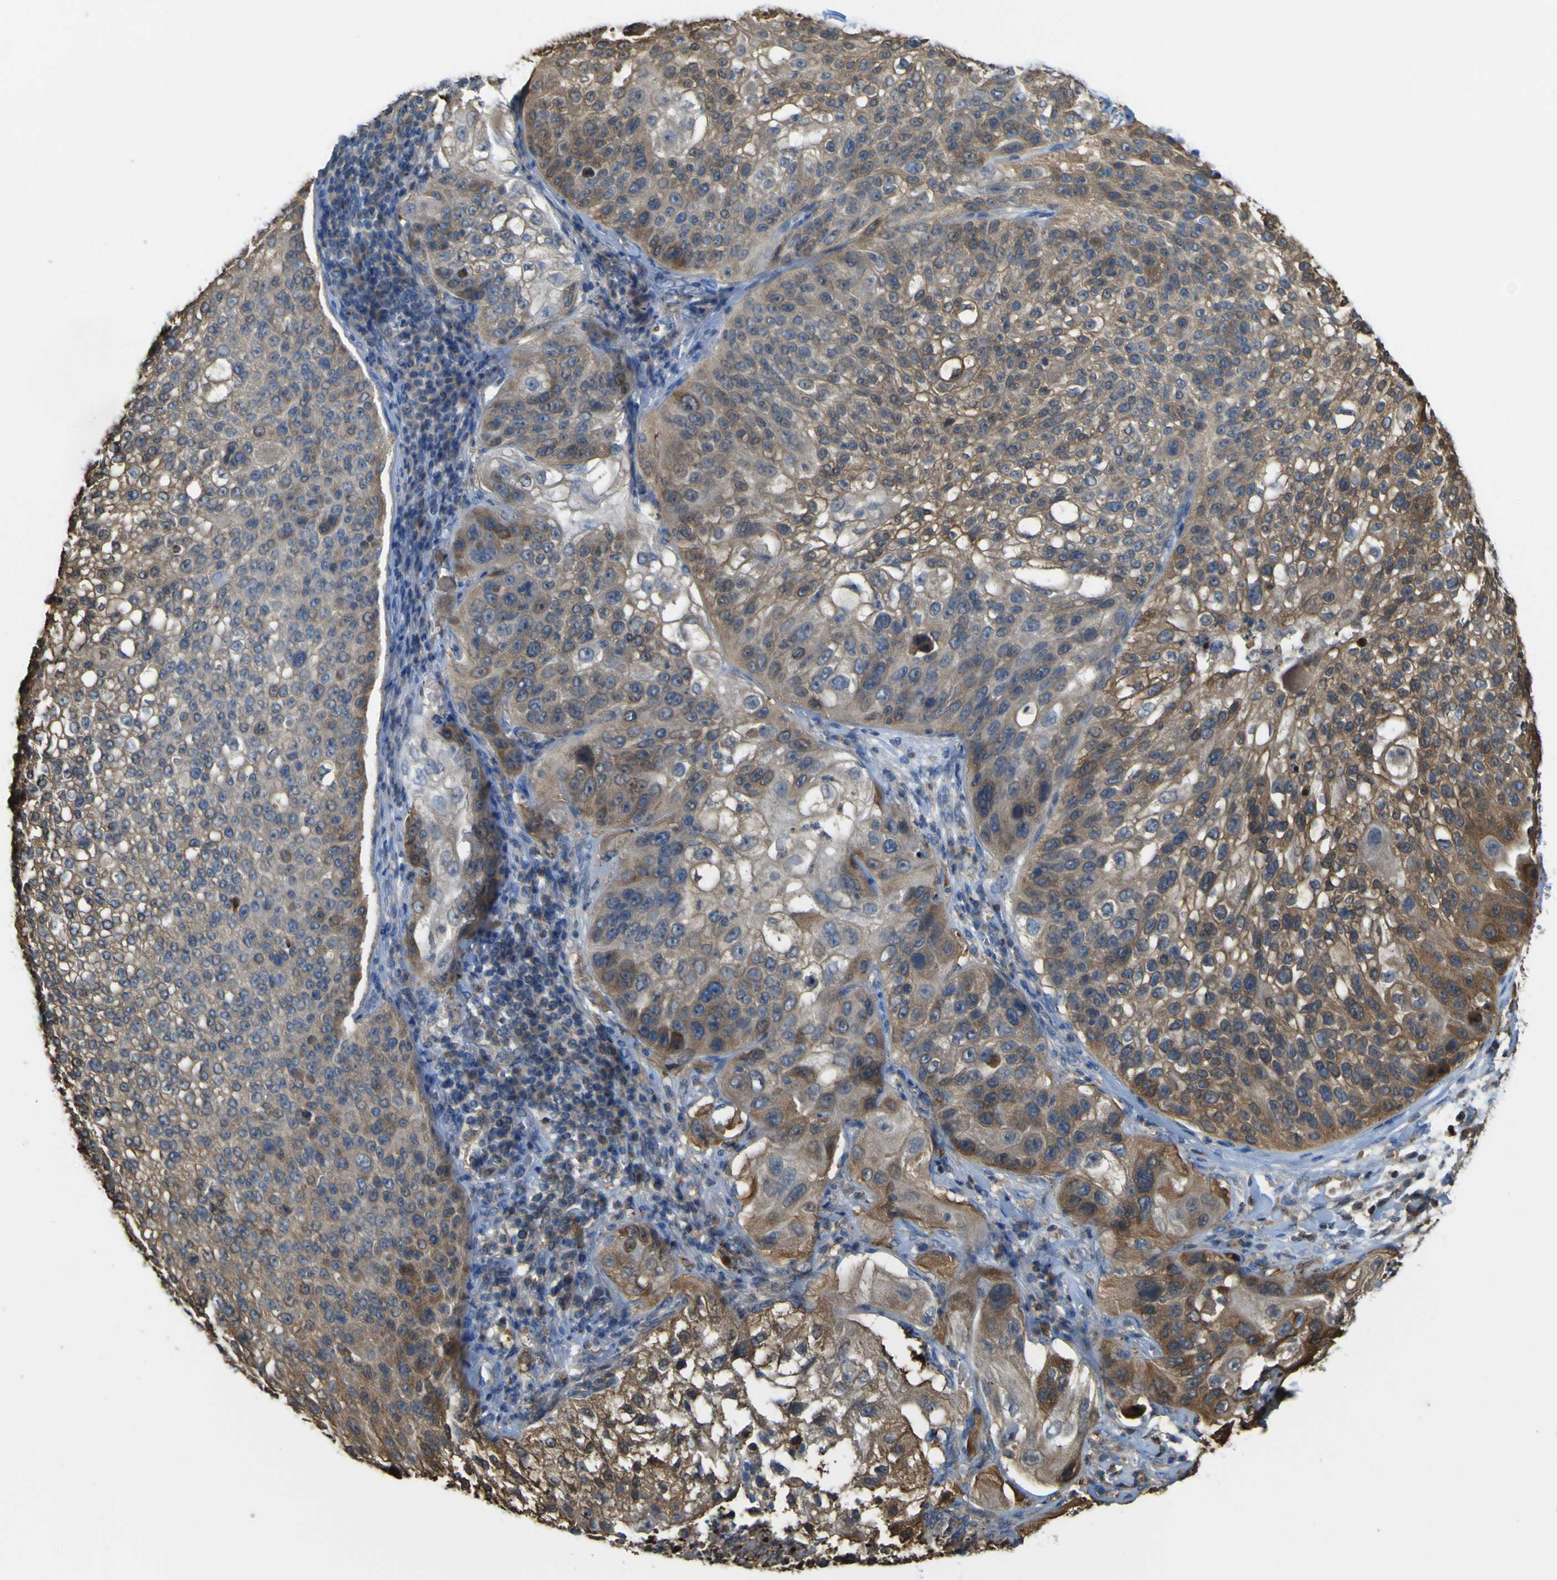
{"staining": {"intensity": "moderate", "quantity": ">75%", "location": "cytoplasmic/membranous"}, "tissue": "lung cancer", "cell_type": "Tumor cells", "image_type": "cancer", "snomed": [{"axis": "morphology", "description": "Inflammation, NOS"}, {"axis": "morphology", "description": "Squamous cell carcinoma, NOS"}, {"axis": "topography", "description": "Lymph node"}, {"axis": "topography", "description": "Soft tissue"}, {"axis": "topography", "description": "Lung"}], "caption": "The photomicrograph demonstrates a brown stain indicating the presence of a protein in the cytoplasmic/membranous of tumor cells in lung squamous cell carcinoma. (DAB IHC with brightfield microscopy, high magnification).", "gene": "ABHD3", "patient": {"sex": "male", "age": 66}}